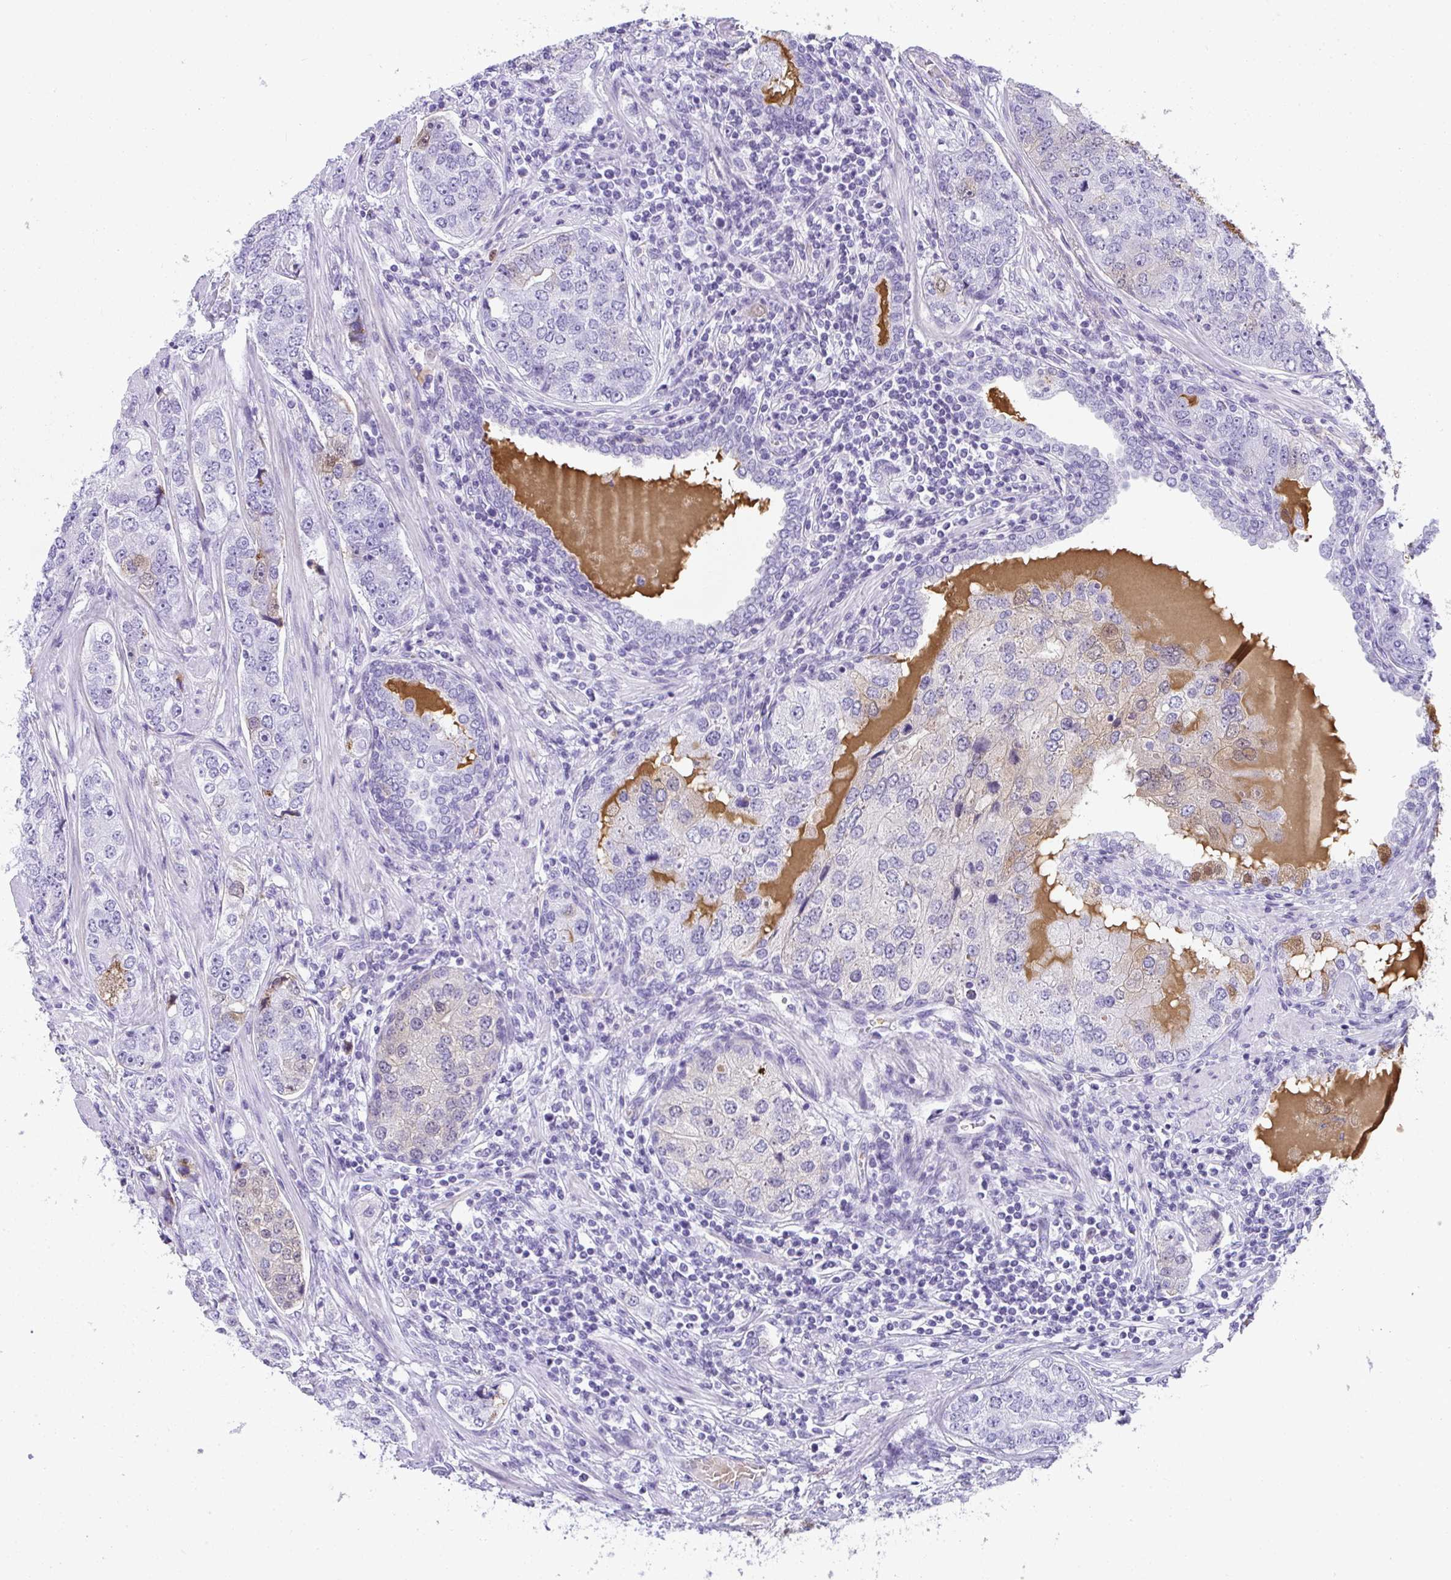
{"staining": {"intensity": "weak", "quantity": "<25%", "location": "cytoplasmic/membranous,nuclear"}, "tissue": "prostate cancer", "cell_type": "Tumor cells", "image_type": "cancer", "snomed": [{"axis": "morphology", "description": "Adenocarcinoma, High grade"}, {"axis": "topography", "description": "Prostate"}], "caption": "A micrograph of human prostate cancer is negative for staining in tumor cells.", "gene": "ZSWIM3", "patient": {"sex": "male", "age": 60}}